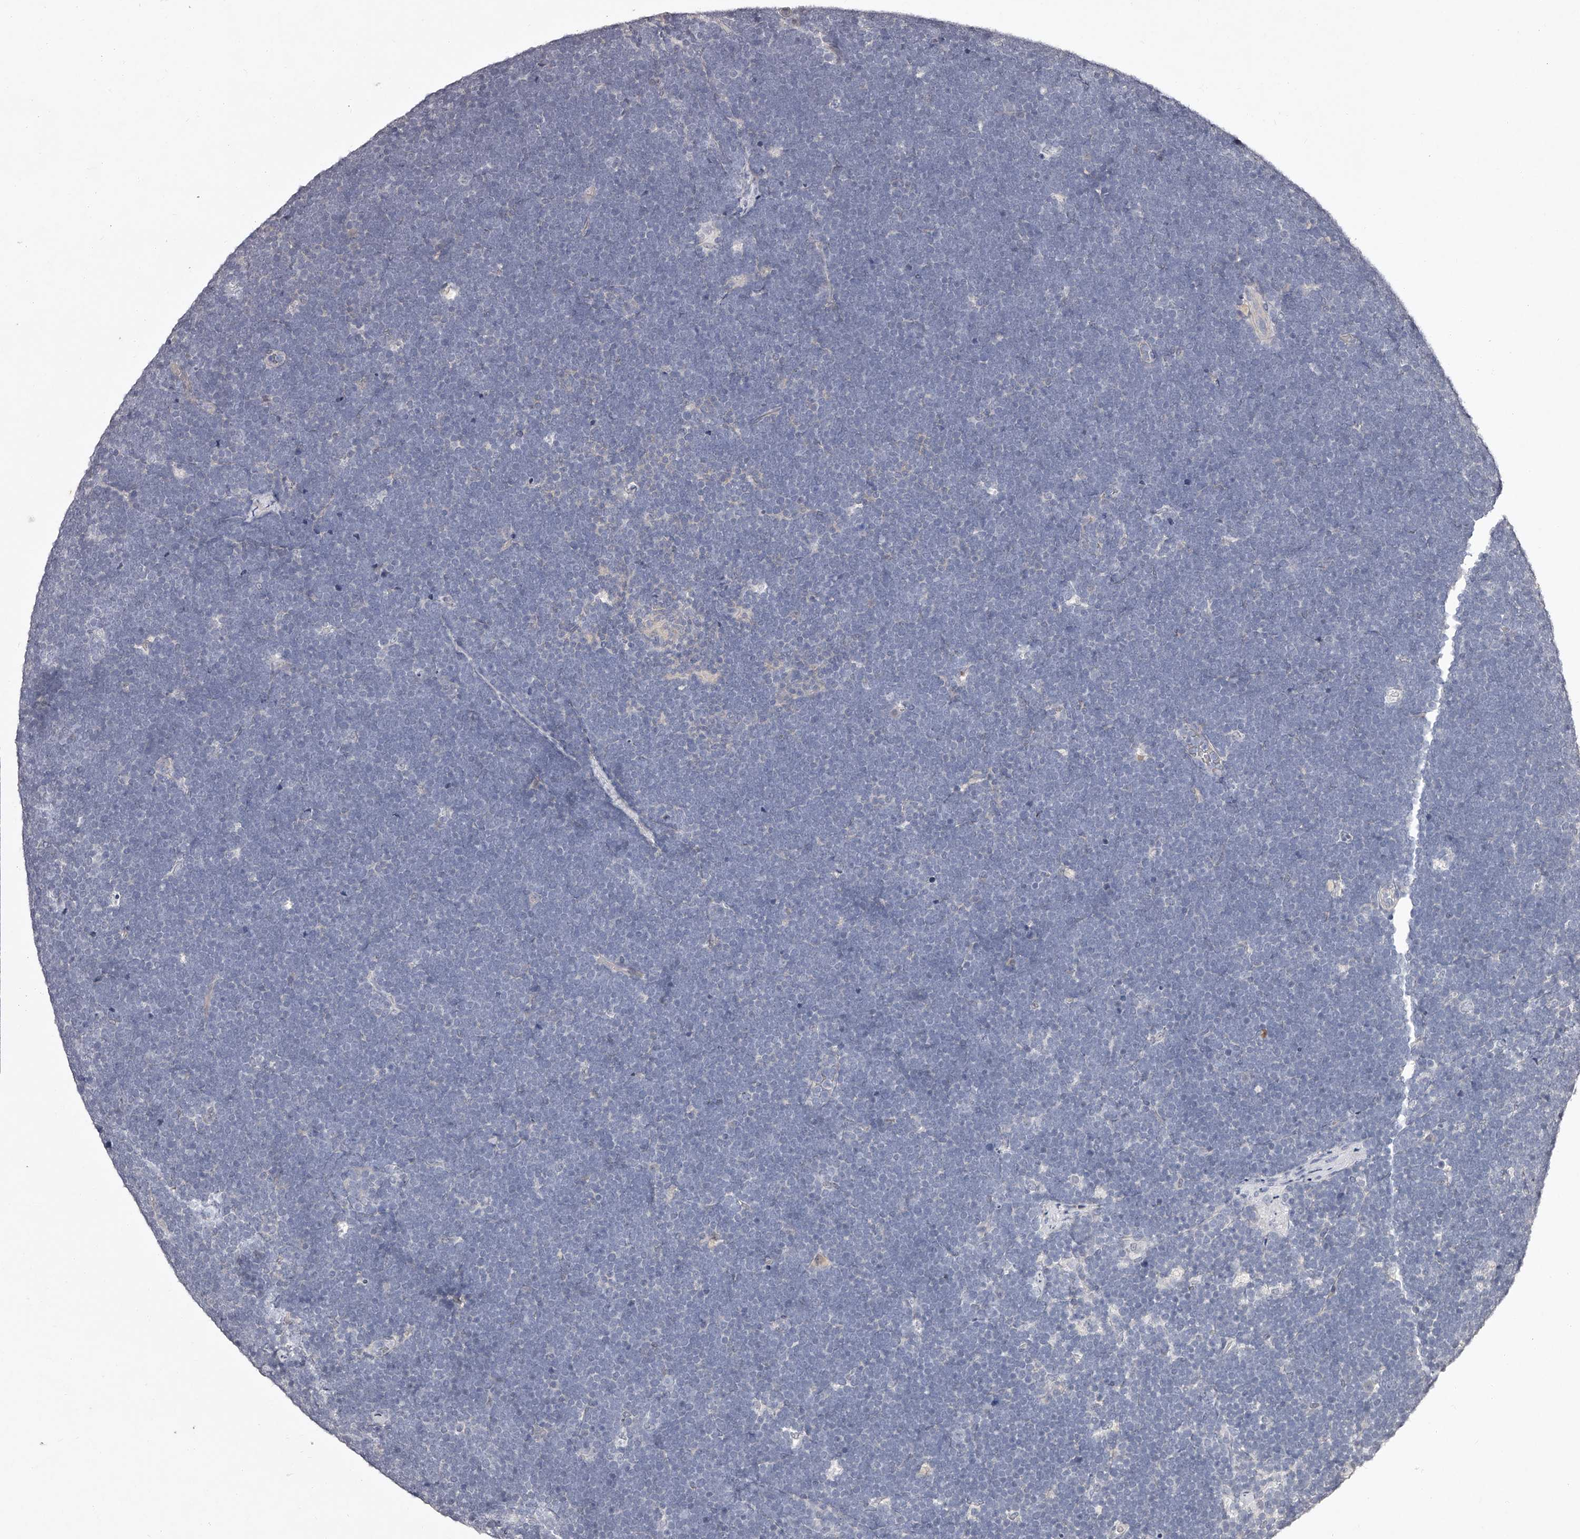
{"staining": {"intensity": "negative", "quantity": "none", "location": "none"}, "tissue": "lymphoma", "cell_type": "Tumor cells", "image_type": "cancer", "snomed": [{"axis": "morphology", "description": "Malignant lymphoma, non-Hodgkin's type, High grade"}, {"axis": "topography", "description": "Lymph node"}], "caption": "Immunohistochemistry (IHC) photomicrograph of neoplastic tissue: human high-grade malignant lymphoma, non-Hodgkin's type stained with DAB (3,3'-diaminobenzidine) shows no significant protein expression in tumor cells.", "gene": "NT5DC1", "patient": {"sex": "male", "age": 13}}